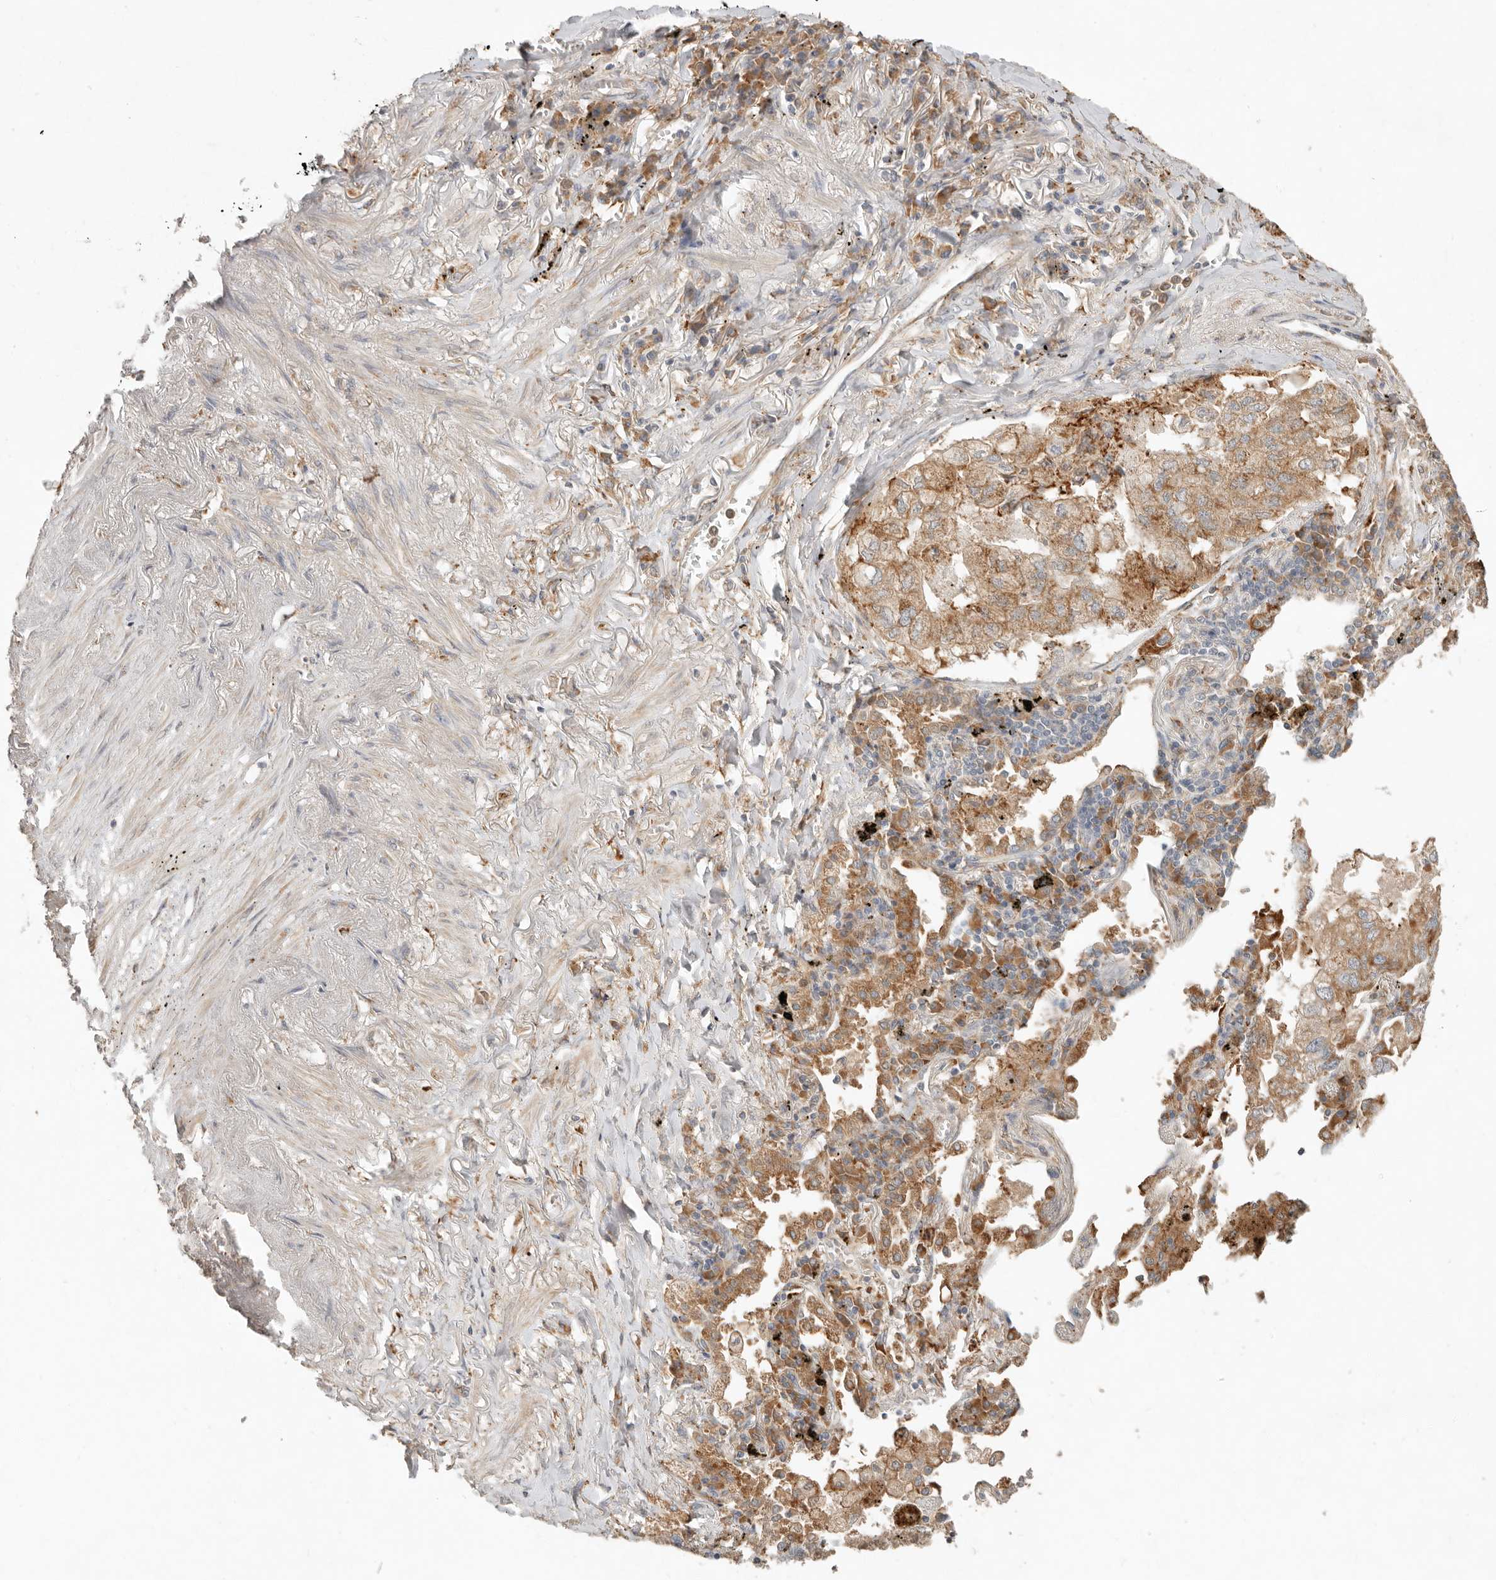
{"staining": {"intensity": "moderate", "quantity": ">75%", "location": "cytoplasmic/membranous"}, "tissue": "lung cancer", "cell_type": "Tumor cells", "image_type": "cancer", "snomed": [{"axis": "morphology", "description": "Adenocarcinoma, NOS"}, {"axis": "topography", "description": "Lung"}], "caption": "Adenocarcinoma (lung) tissue reveals moderate cytoplasmic/membranous expression in about >75% of tumor cells, visualized by immunohistochemistry. (DAB (3,3'-diaminobenzidine) IHC, brown staining for protein, blue staining for nuclei).", "gene": "ARHGEF10L", "patient": {"sex": "male", "age": 65}}